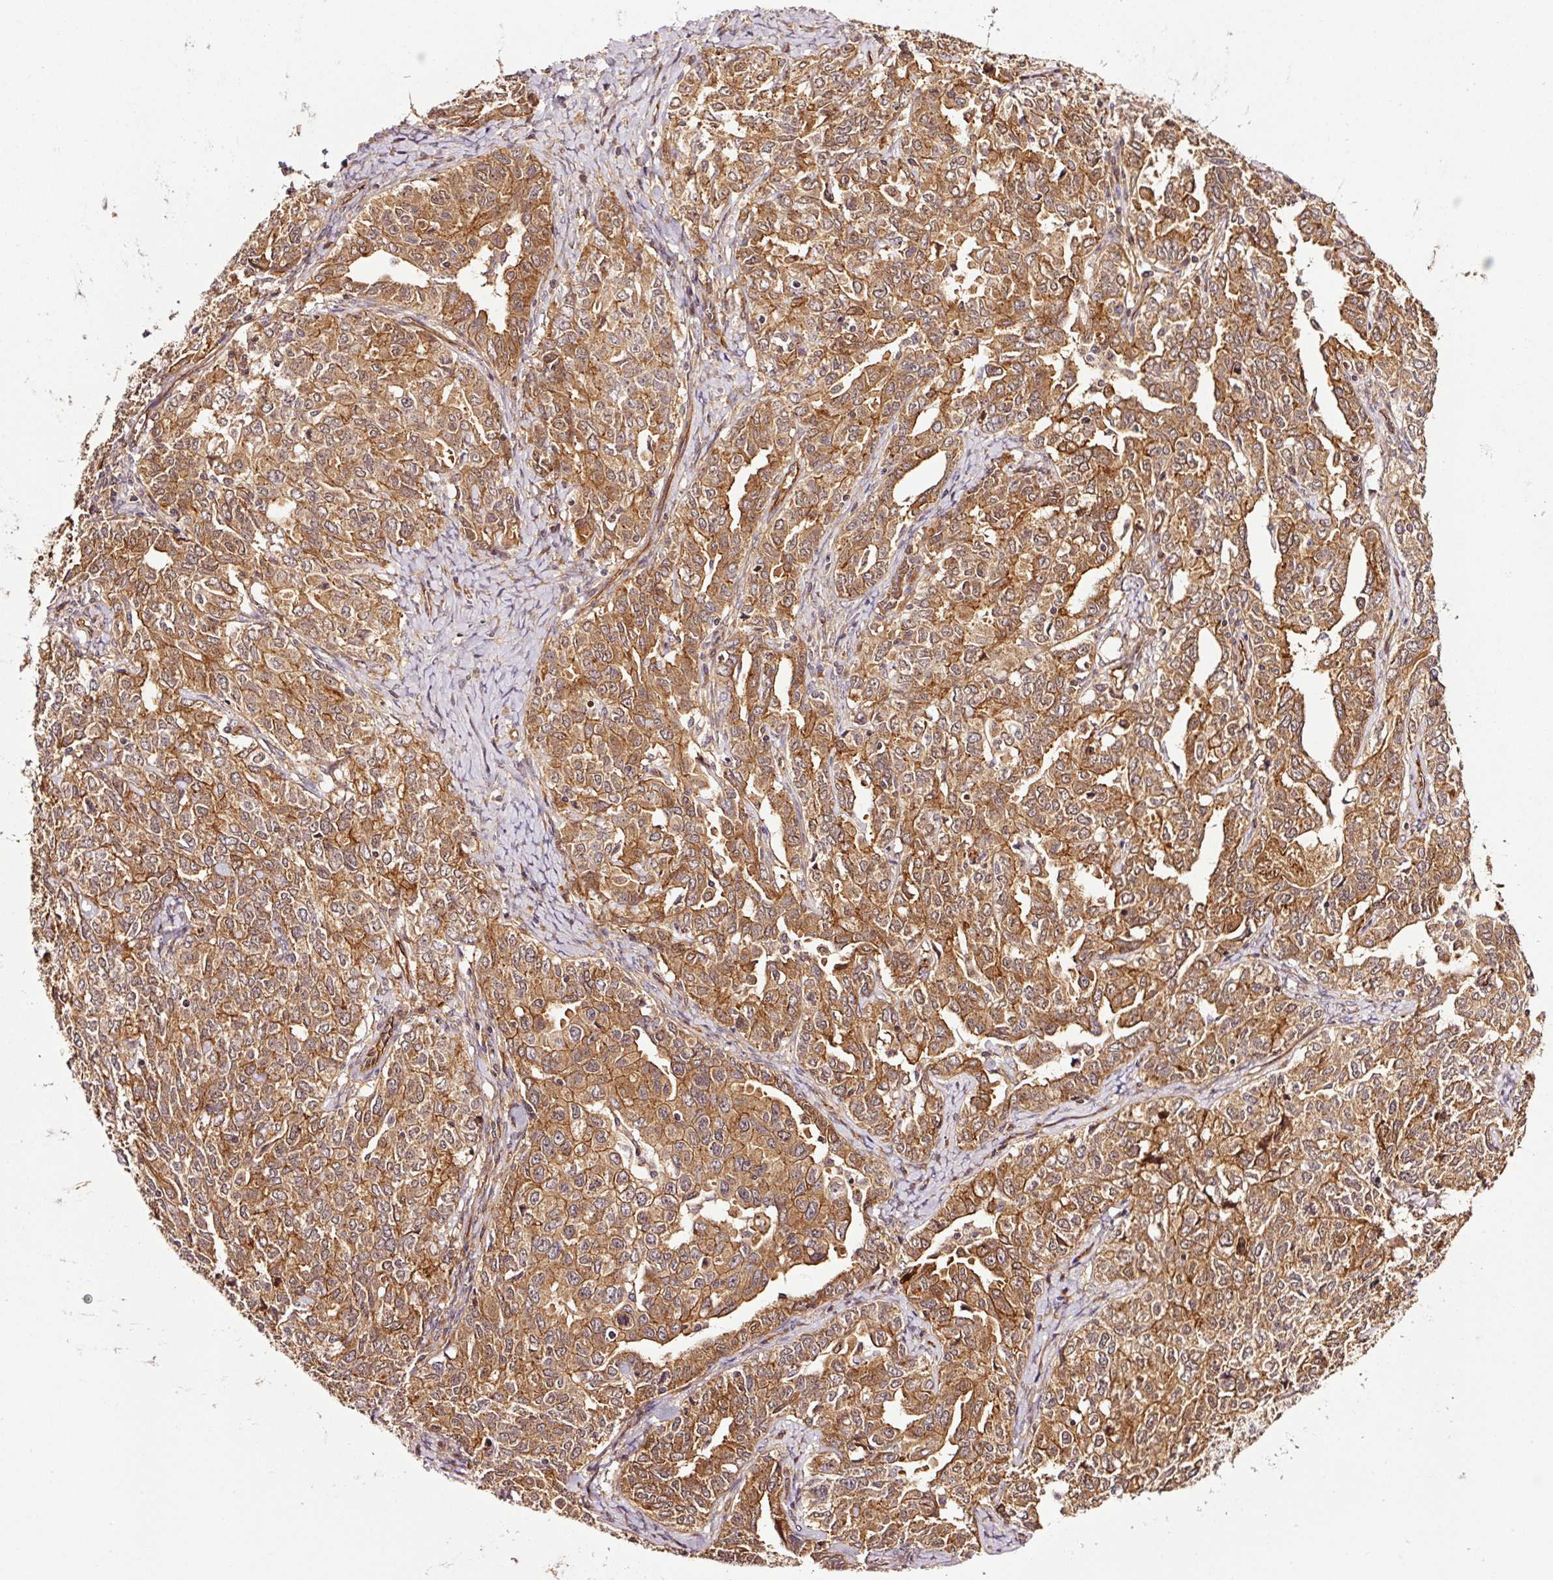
{"staining": {"intensity": "moderate", "quantity": ">75%", "location": "cytoplasmic/membranous"}, "tissue": "ovarian cancer", "cell_type": "Tumor cells", "image_type": "cancer", "snomed": [{"axis": "morphology", "description": "Carcinoma, endometroid"}, {"axis": "topography", "description": "Ovary"}], "caption": "A photomicrograph showing moderate cytoplasmic/membranous positivity in about >75% of tumor cells in ovarian cancer, as visualized by brown immunohistochemical staining.", "gene": "METAP1", "patient": {"sex": "female", "age": 62}}